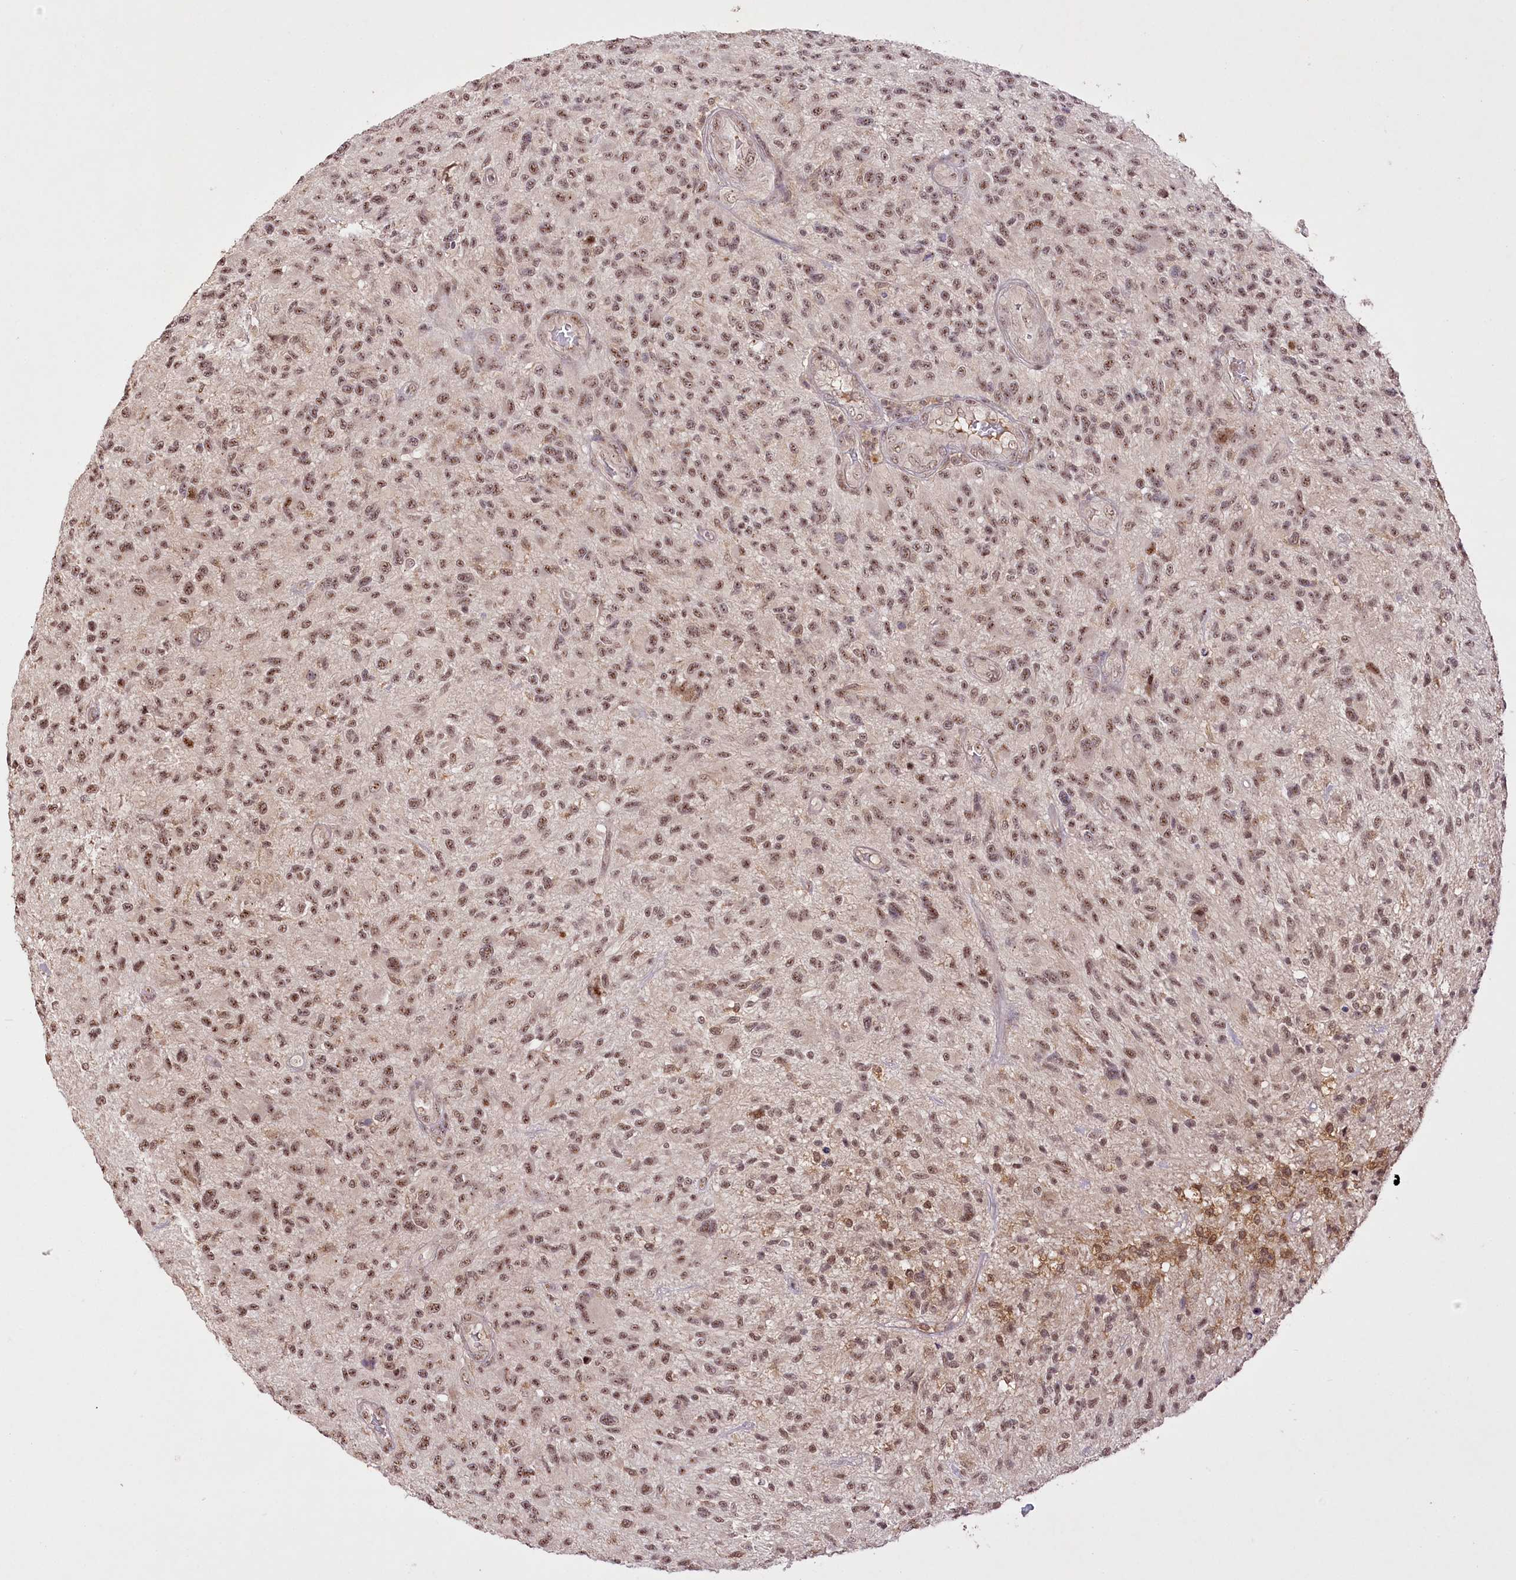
{"staining": {"intensity": "weak", "quantity": ">75%", "location": "nuclear"}, "tissue": "glioma", "cell_type": "Tumor cells", "image_type": "cancer", "snomed": [{"axis": "morphology", "description": "Glioma, malignant, High grade"}, {"axis": "topography", "description": "Brain"}], "caption": "High-magnification brightfield microscopy of glioma stained with DAB (3,3'-diaminobenzidine) (brown) and counterstained with hematoxylin (blue). tumor cells exhibit weak nuclear staining is present in approximately>75% of cells. Immunohistochemistry stains the protein of interest in brown and the nuclei are stained blue.", "gene": "PYROXD1", "patient": {"sex": "male", "age": 47}}